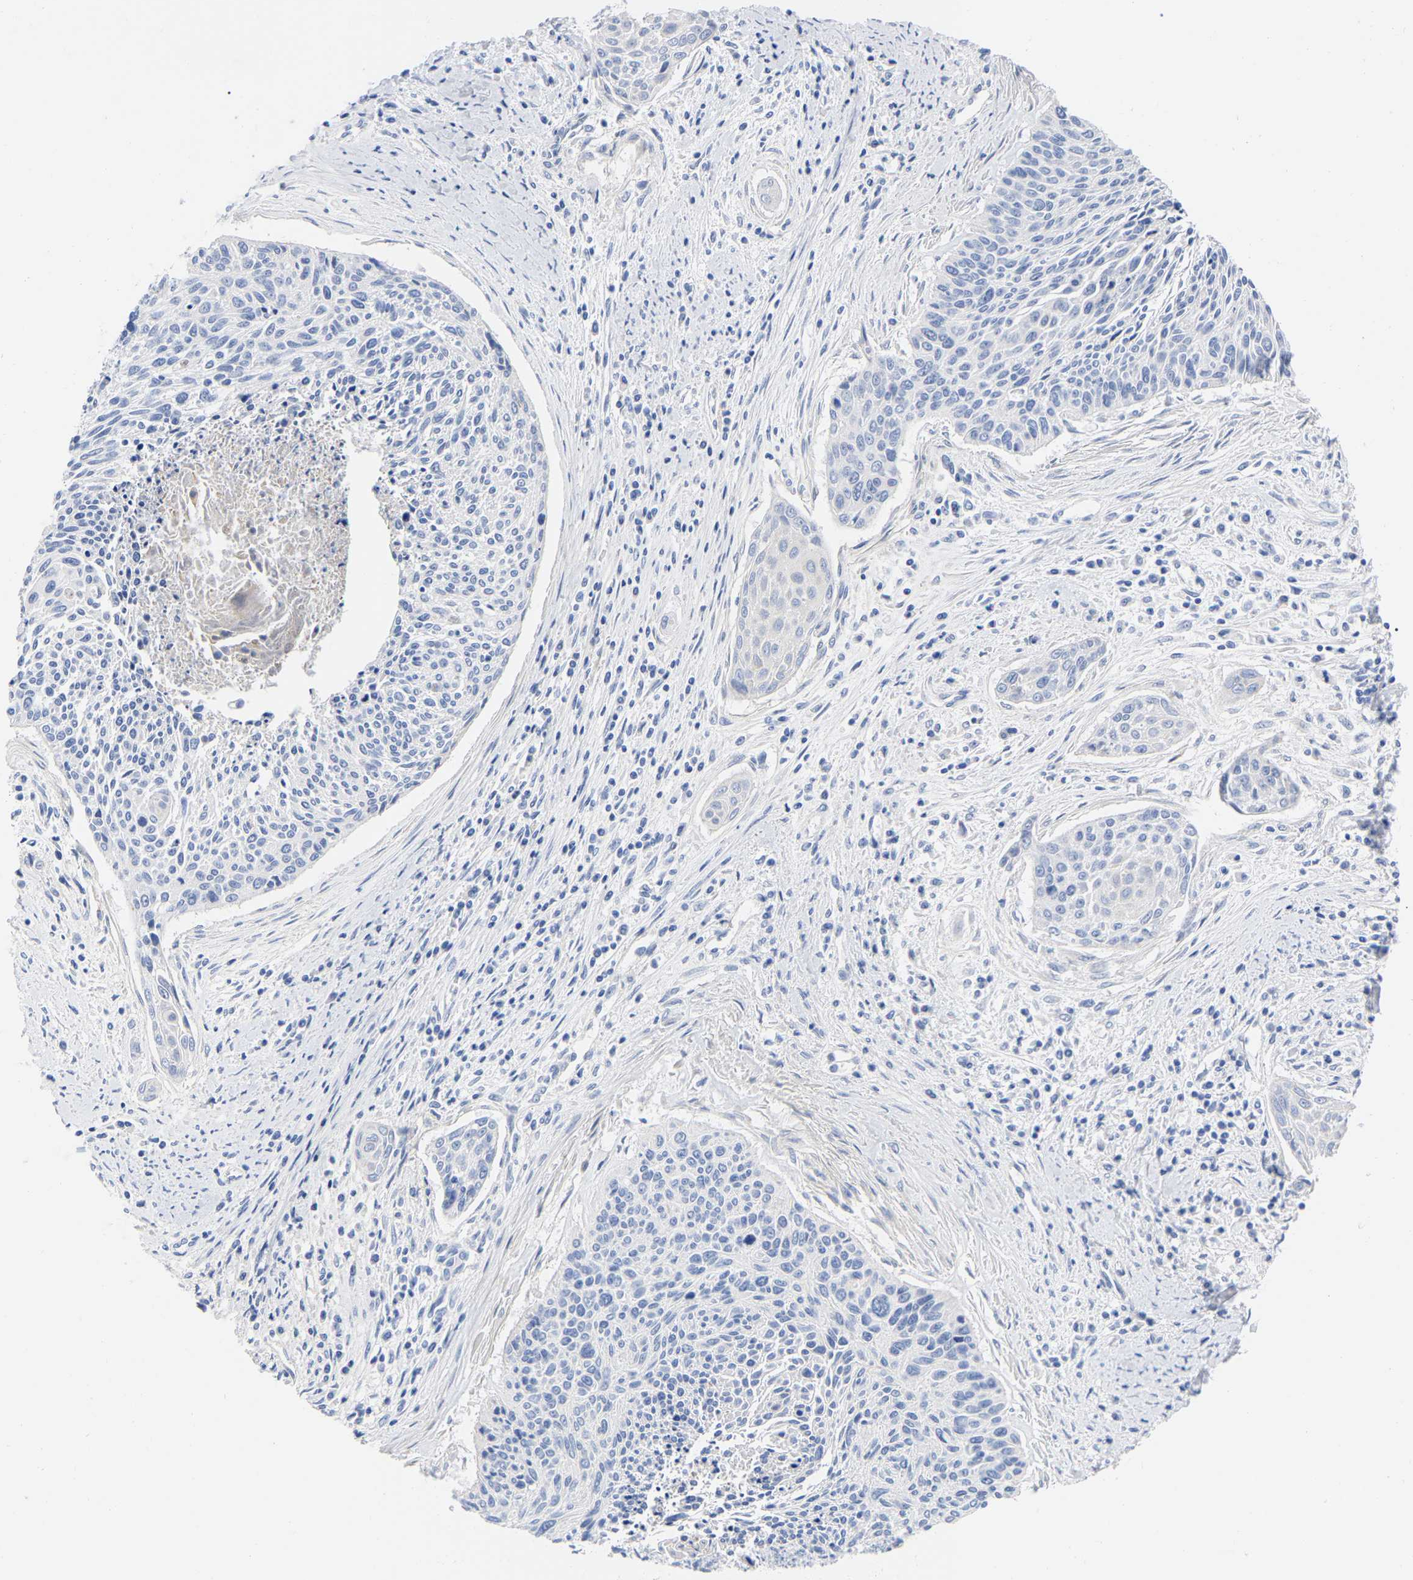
{"staining": {"intensity": "negative", "quantity": "none", "location": "none"}, "tissue": "cervical cancer", "cell_type": "Tumor cells", "image_type": "cancer", "snomed": [{"axis": "morphology", "description": "Squamous cell carcinoma, NOS"}, {"axis": "topography", "description": "Cervix"}], "caption": "A high-resolution micrograph shows immunohistochemistry (IHC) staining of cervical cancer (squamous cell carcinoma), which exhibits no significant staining in tumor cells.", "gene": "HAPLN1", "patient": {"sex": "female", "age": 55}}